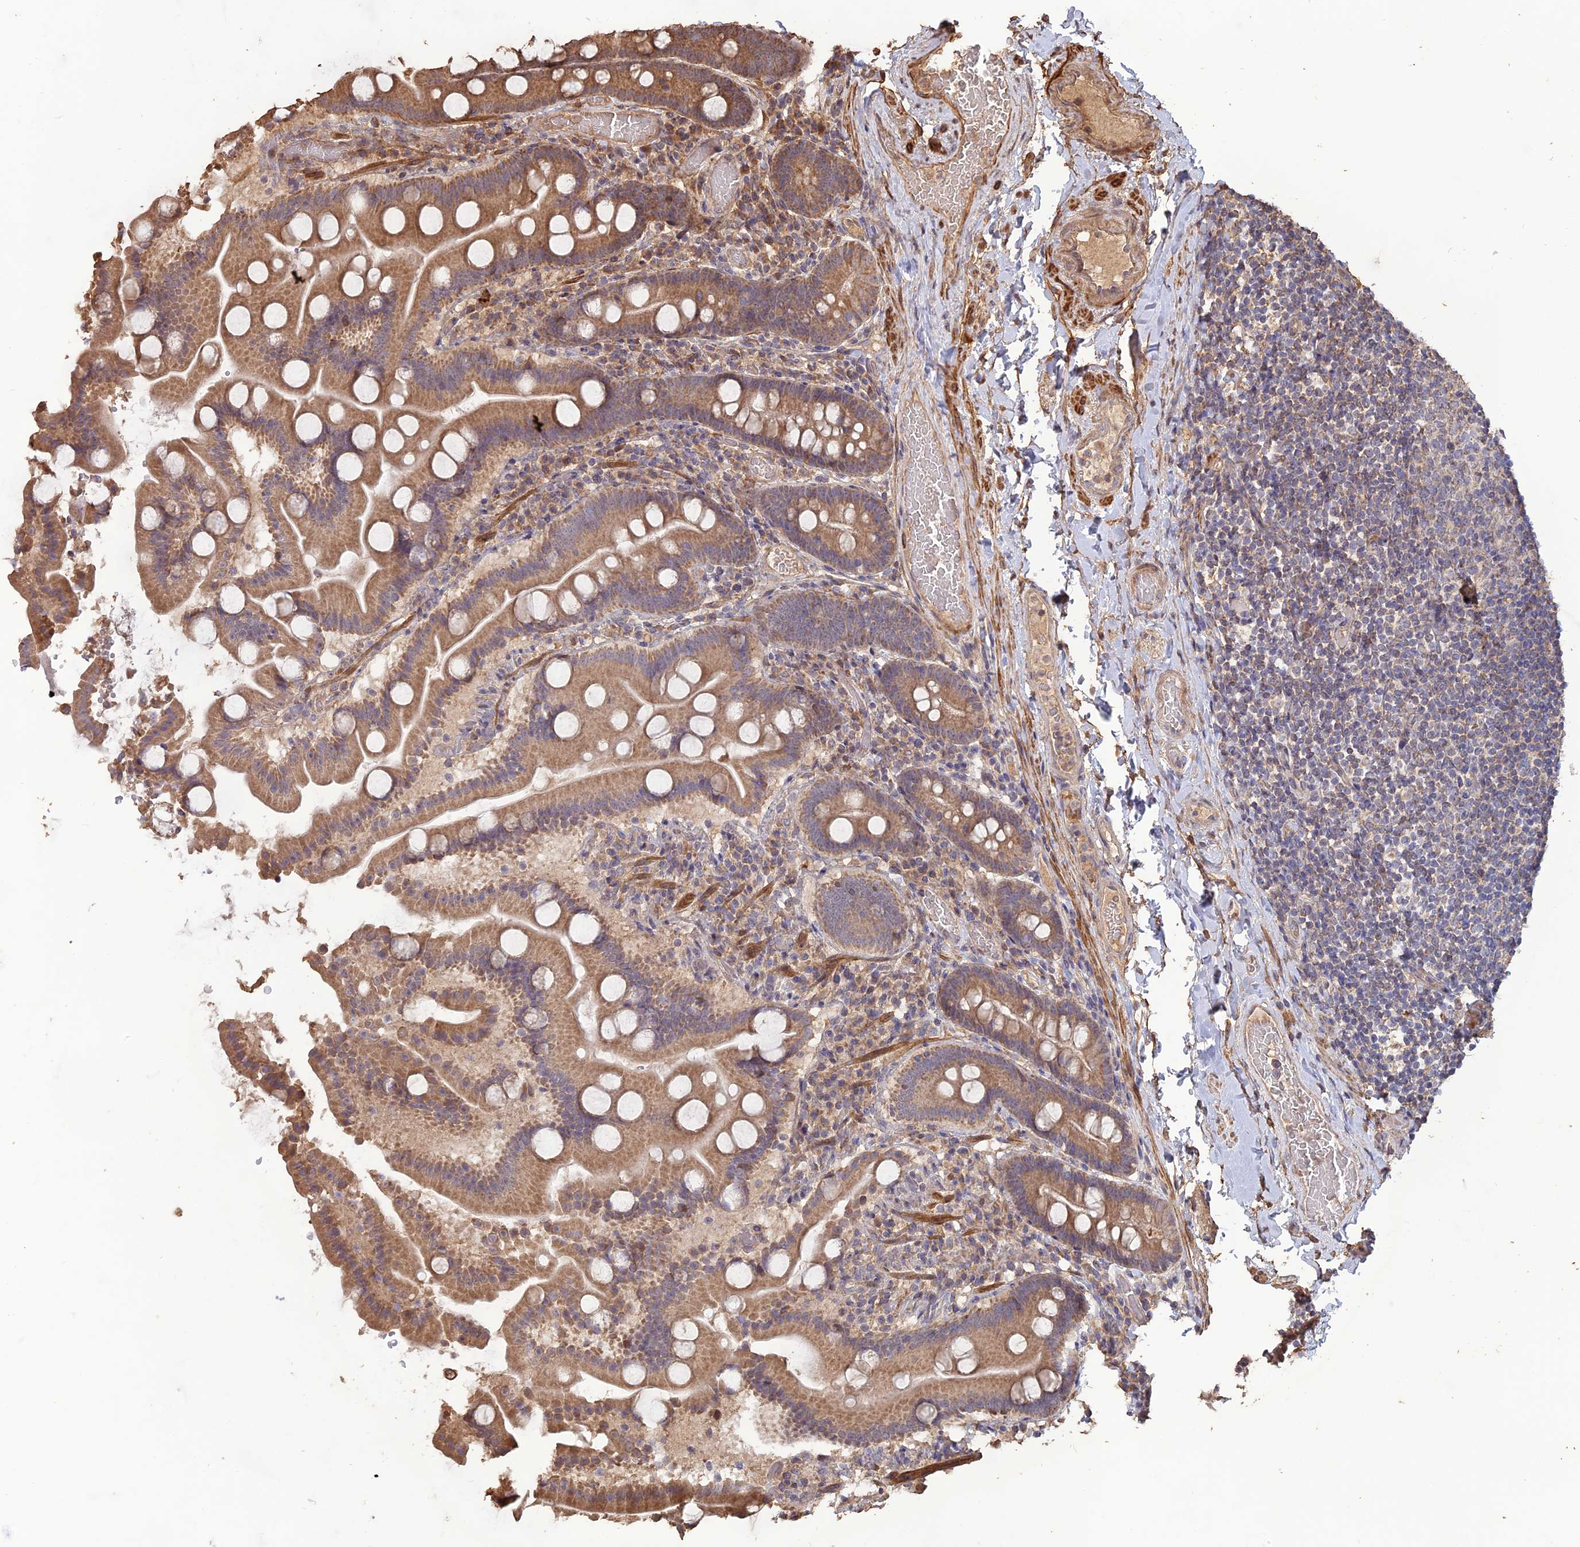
{"staining": {"intensity": "moderate", "quantity": ">75%", "location": "cytoplasmic/membranous"}, "tissue": "duodenum", "cell_type": "Glandular cells", "image_type": "normal", "snomed": [{"axis": "morphology", "description": "Normal tissue, NOS"}, {"axis": "topography", "description": "Duodenum"}], "caption": "This is an image of IHC staining of unremarkable duodenum, which shows moderate positivity in the cytoplasmic/membranous of glandular cells.", "gene": "LAYN", "patient": {"sex": "male", "age": 55}}